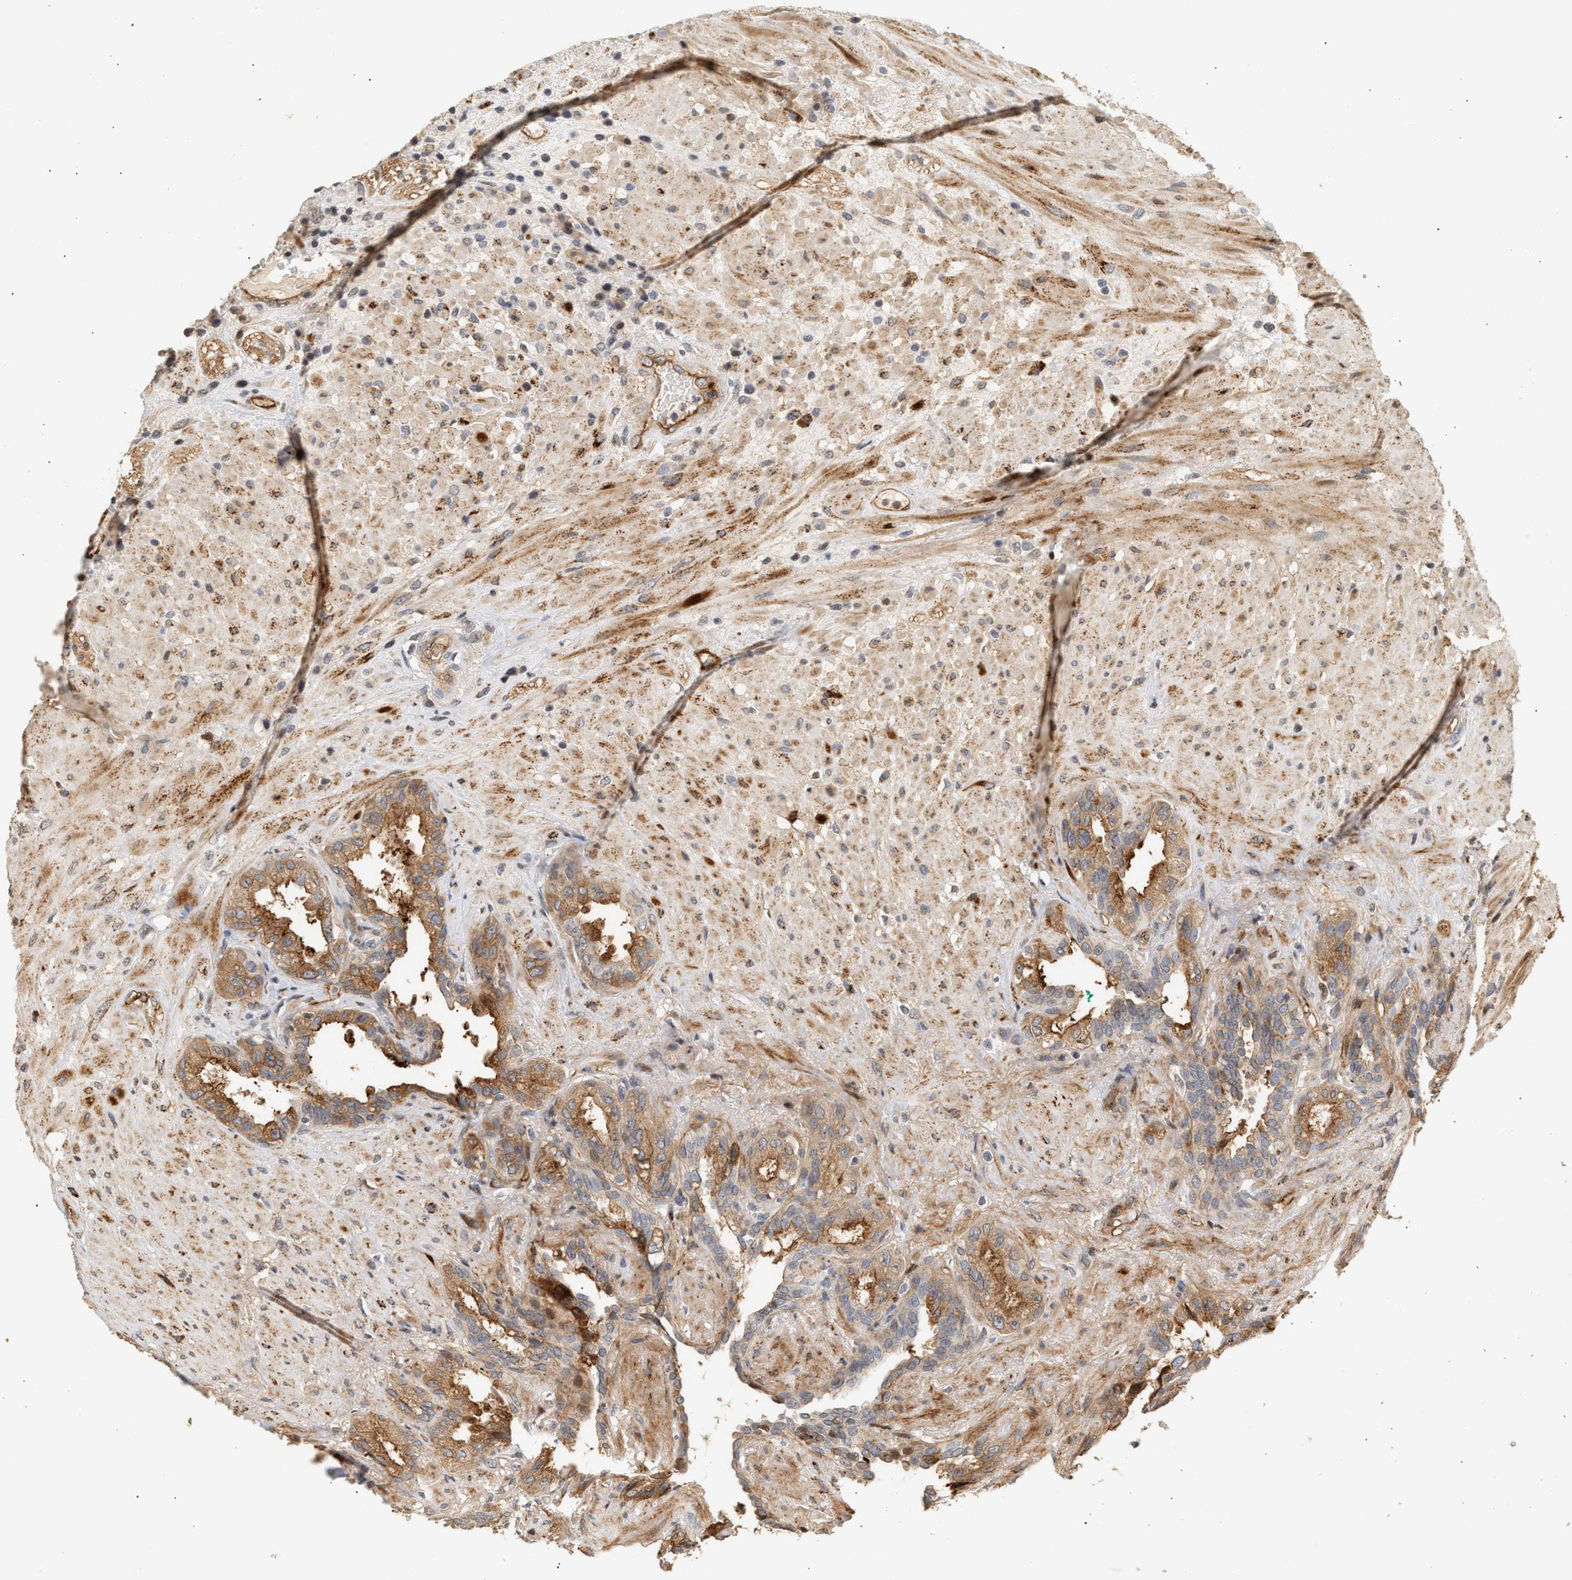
{"staining": {"intensity": "moderate", "quantity": ">75%", "location": "cytoplasmic/membranous"}, "tissue": "seminal vesicle", "cell_type": "Glandular cells", "image_type": "normal", "snomed": [{"axis": "morphology", "description": "Normal tissue, NOS"}, {"axis": "topography", "description": "Seminal veicle"}], "caption": "Immunohistochemical staining of normal human seminal vesicle displays moderate cytoplasmic/membranous protein positivity in approximately >75% of glandular cells.", "gene": "PLXND1", "patient": {"sex": "male", "age": 61}}